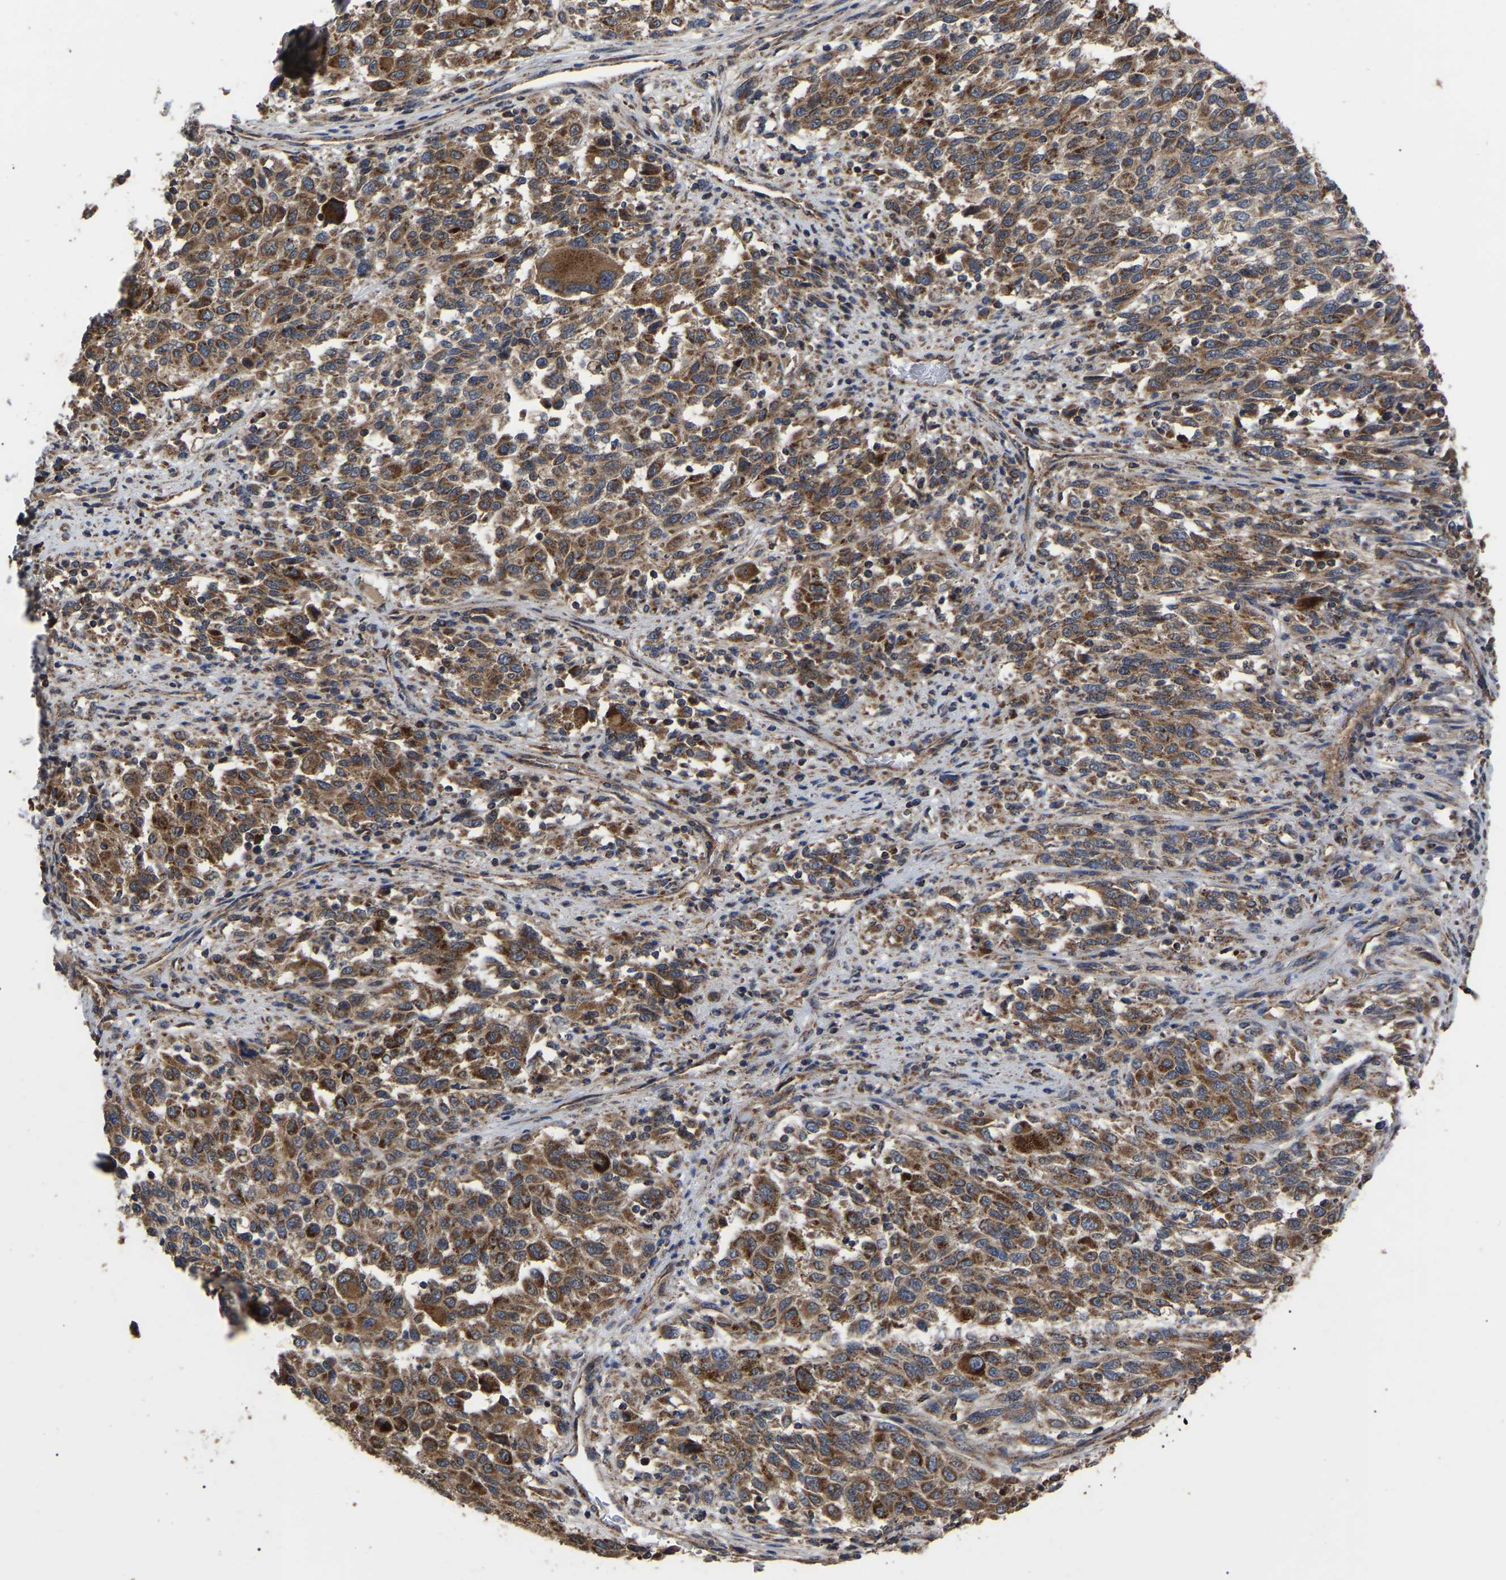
{"staining": {"intensity": "moderate", "quantity": ">75%", "location": "cytoplasmic/membranous"}, "tissue": "melanoma", "cell_type": "Tumor cells", "image_type": "cancer", "snomed": [{"axis": "morphology", "description": "Malignant melanoma, Metastatic site"}, {"axis": "topography", "description": "Lymph node"}], "caption": "Malignant melanoma (metastatic site) stained with a protein marker shows moderate staining in tumor cells.", "gene": "GCC1", "patient": {"sex": "male", "age": 61}}